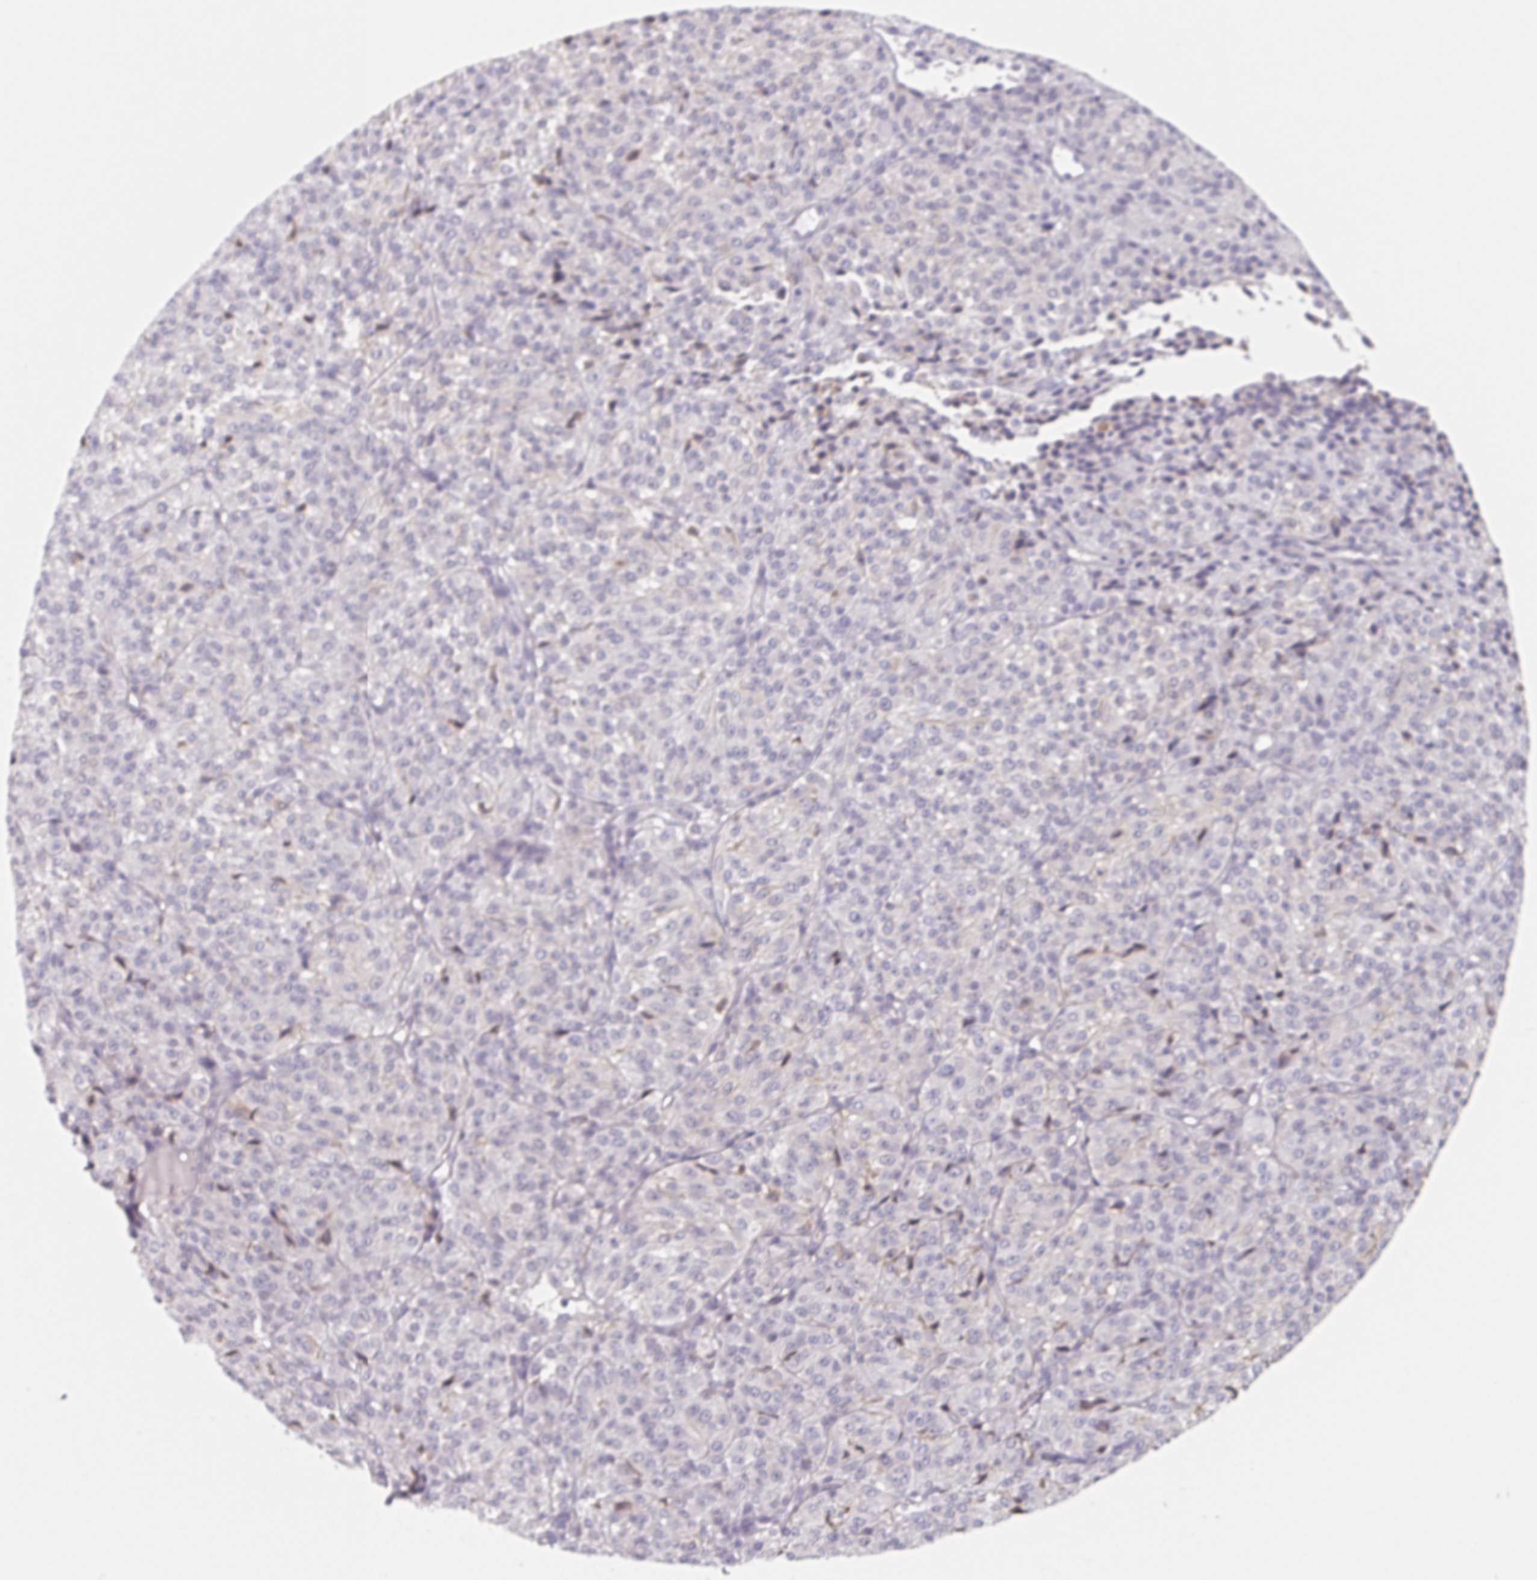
{"staining": {"intensity": "negative", "quantity": "none", "location": "none"}, "tissue": "melanoma", "cell_type": "Tumor cells", "image_type": "cancer", "snomed": [{"axis": "morphology", "description": "Malignant melanoma, Metastatic site"}, {"axis": "topography", "description": "Brain"}], "caption": "Malignant melanoma (metastatic site) was stained to show a protein in brown. There is no significant positivity in tumor cells. (DAB immunohistochemistry (IHC), high magnification).", "gene": "LRRC23", "patient": {"sex": "female", "age": 56}}